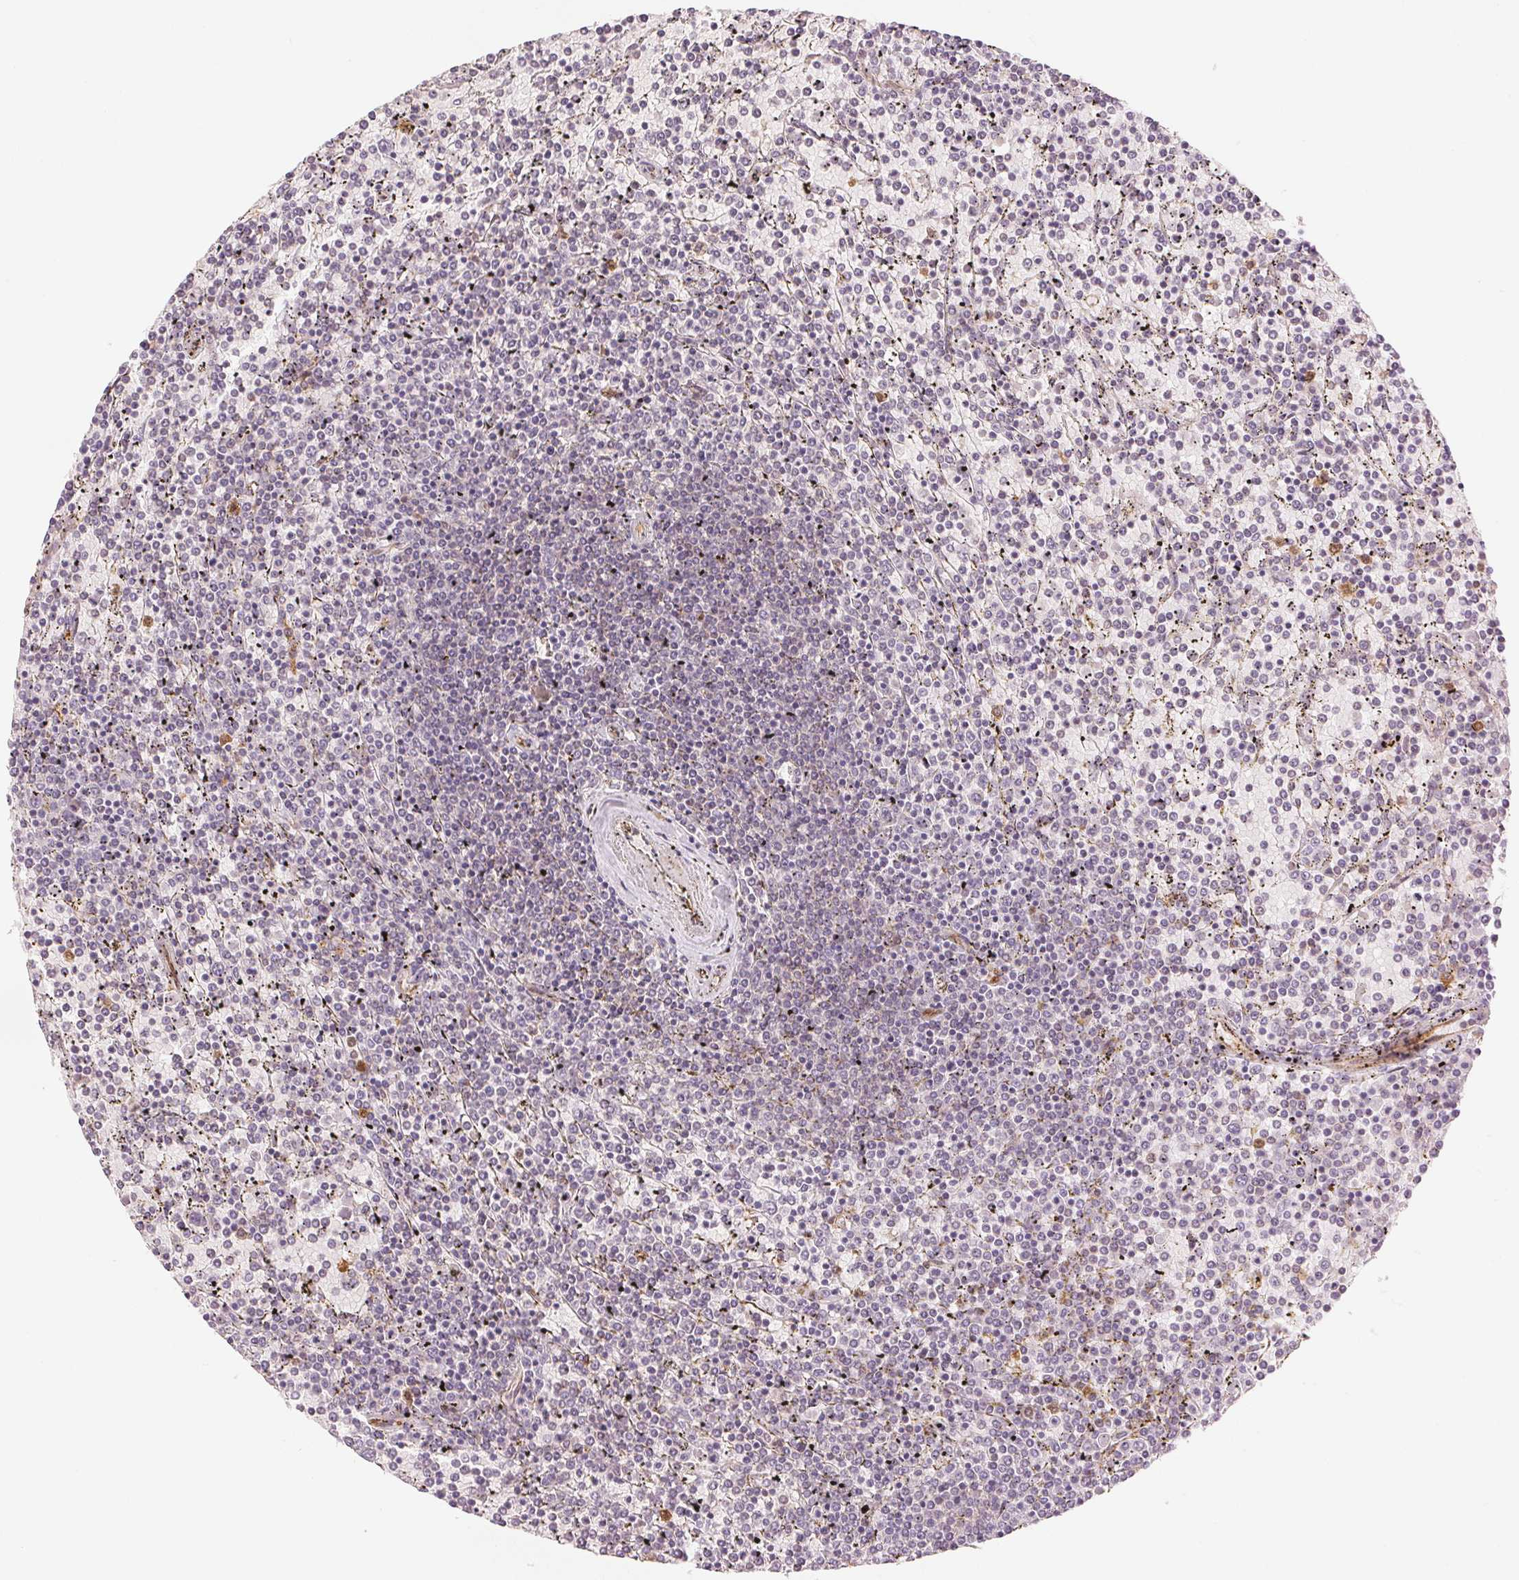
{"staining": {"intensity": "negative", "quantity": "none", "location": "none"}, "tissue": "lymphoma", "cell_type": "Tumor cells", "image_type": "cancer", "snomed": [{"axis": "morphology", "description": "Malignant lymphoma, non-Hodgkin's type, Low grade"}, {"axis": "topography", "description": "Spleen"}], "caption": "DAB immunohistochemical staining of human lymphoma demonstrates no significant expression in tumor cells.", "gene": "DIAPH2", "patient": {"sex": "female", "age": 77}}